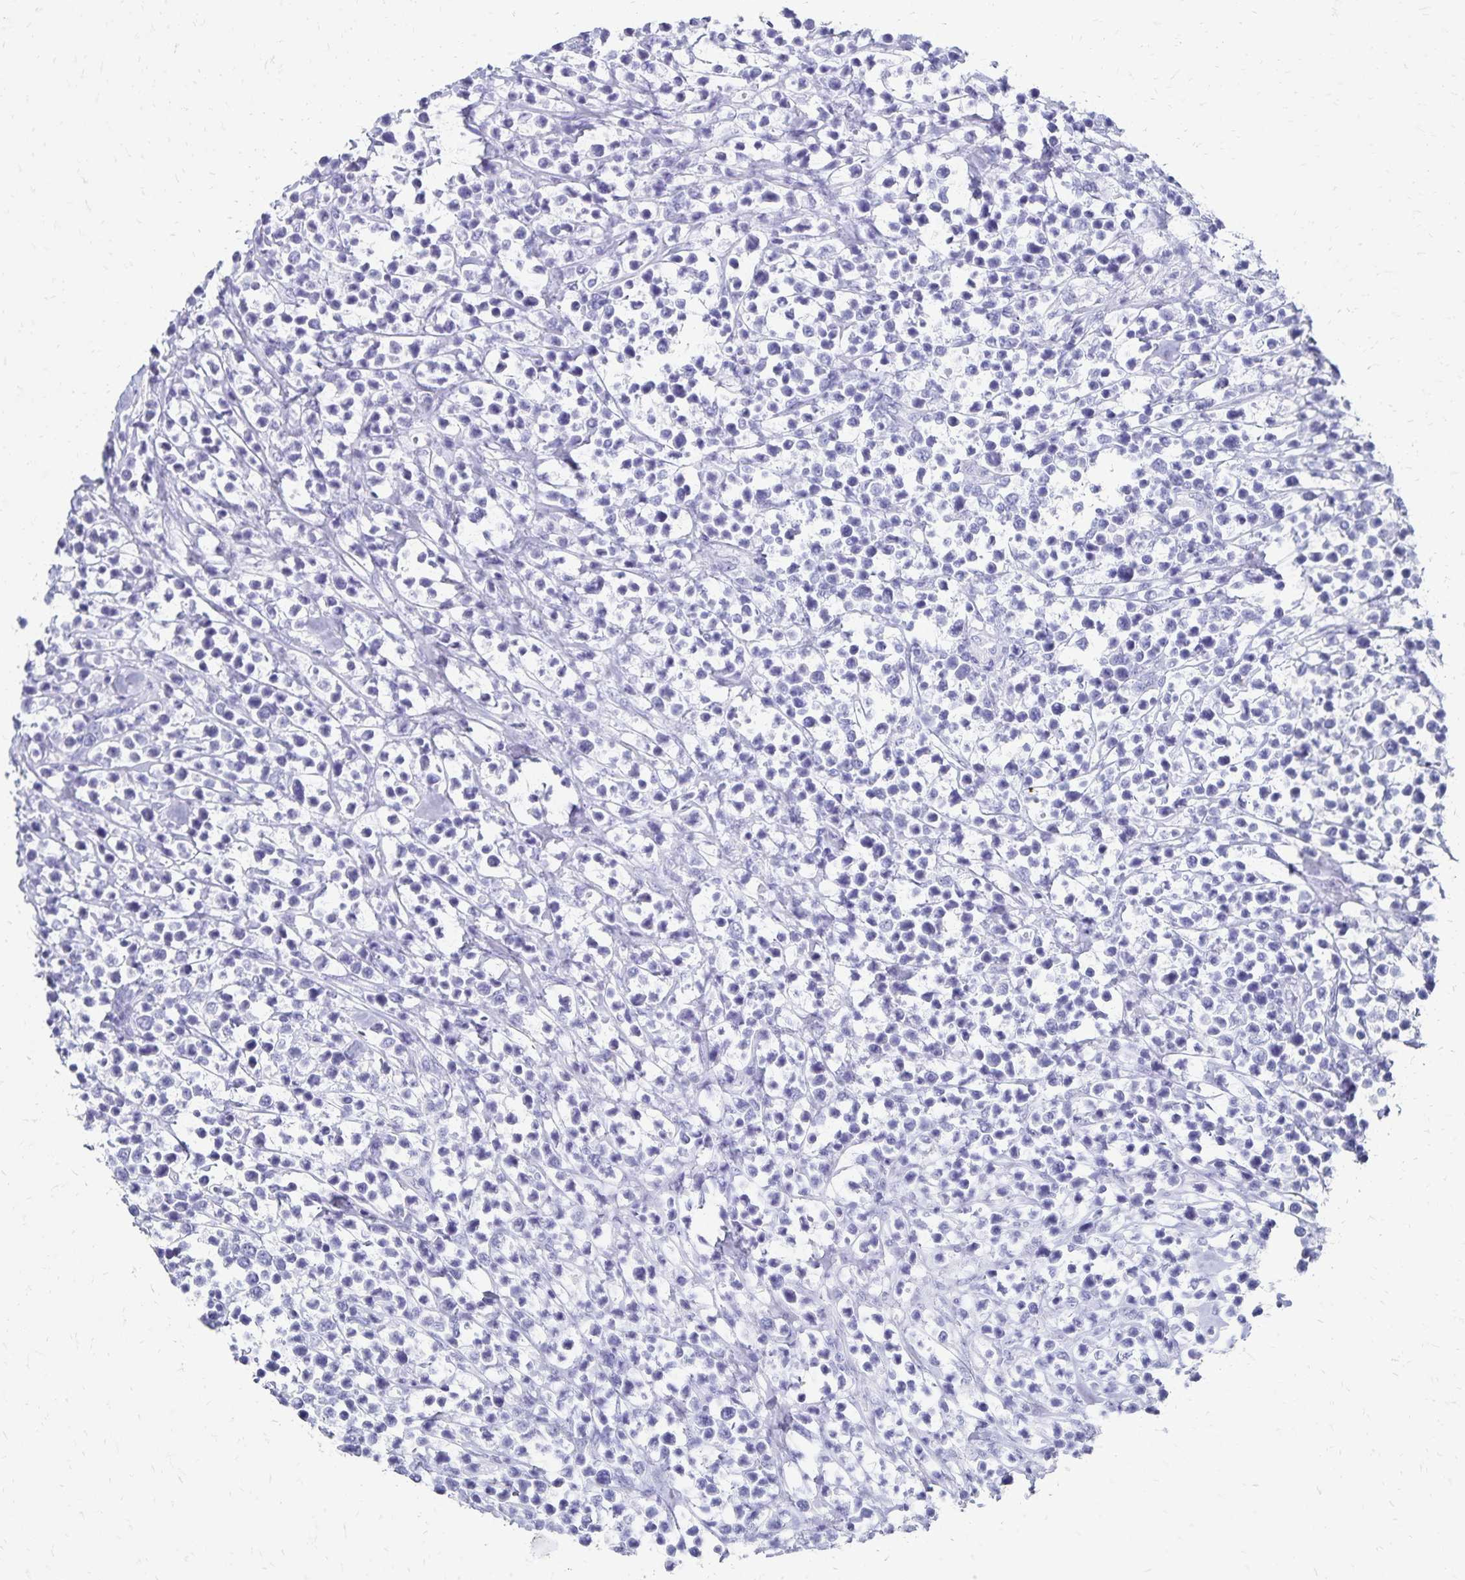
{"staining": {"intensity": "negative", "quantity": "none", "location": "none"}, "tissue": "lymphoma", "cell_type": "Tumor cells", "image_type": "cancer", "snomed": [{"axis": "morphology", "description": "Malignant lymphoma, non-Hodgkin's type, Low grade"}, {"axis": "topography", "description": "Lymph node"}], "caption": "High power microscopy photomicrograph of an IHC image of malignant lymphoma, non-Hodgkin's type (low-grade), revealing no significant staining in tumor cells.", "gene": "GIP", "patient": {"sex": "male", "age": 60}}